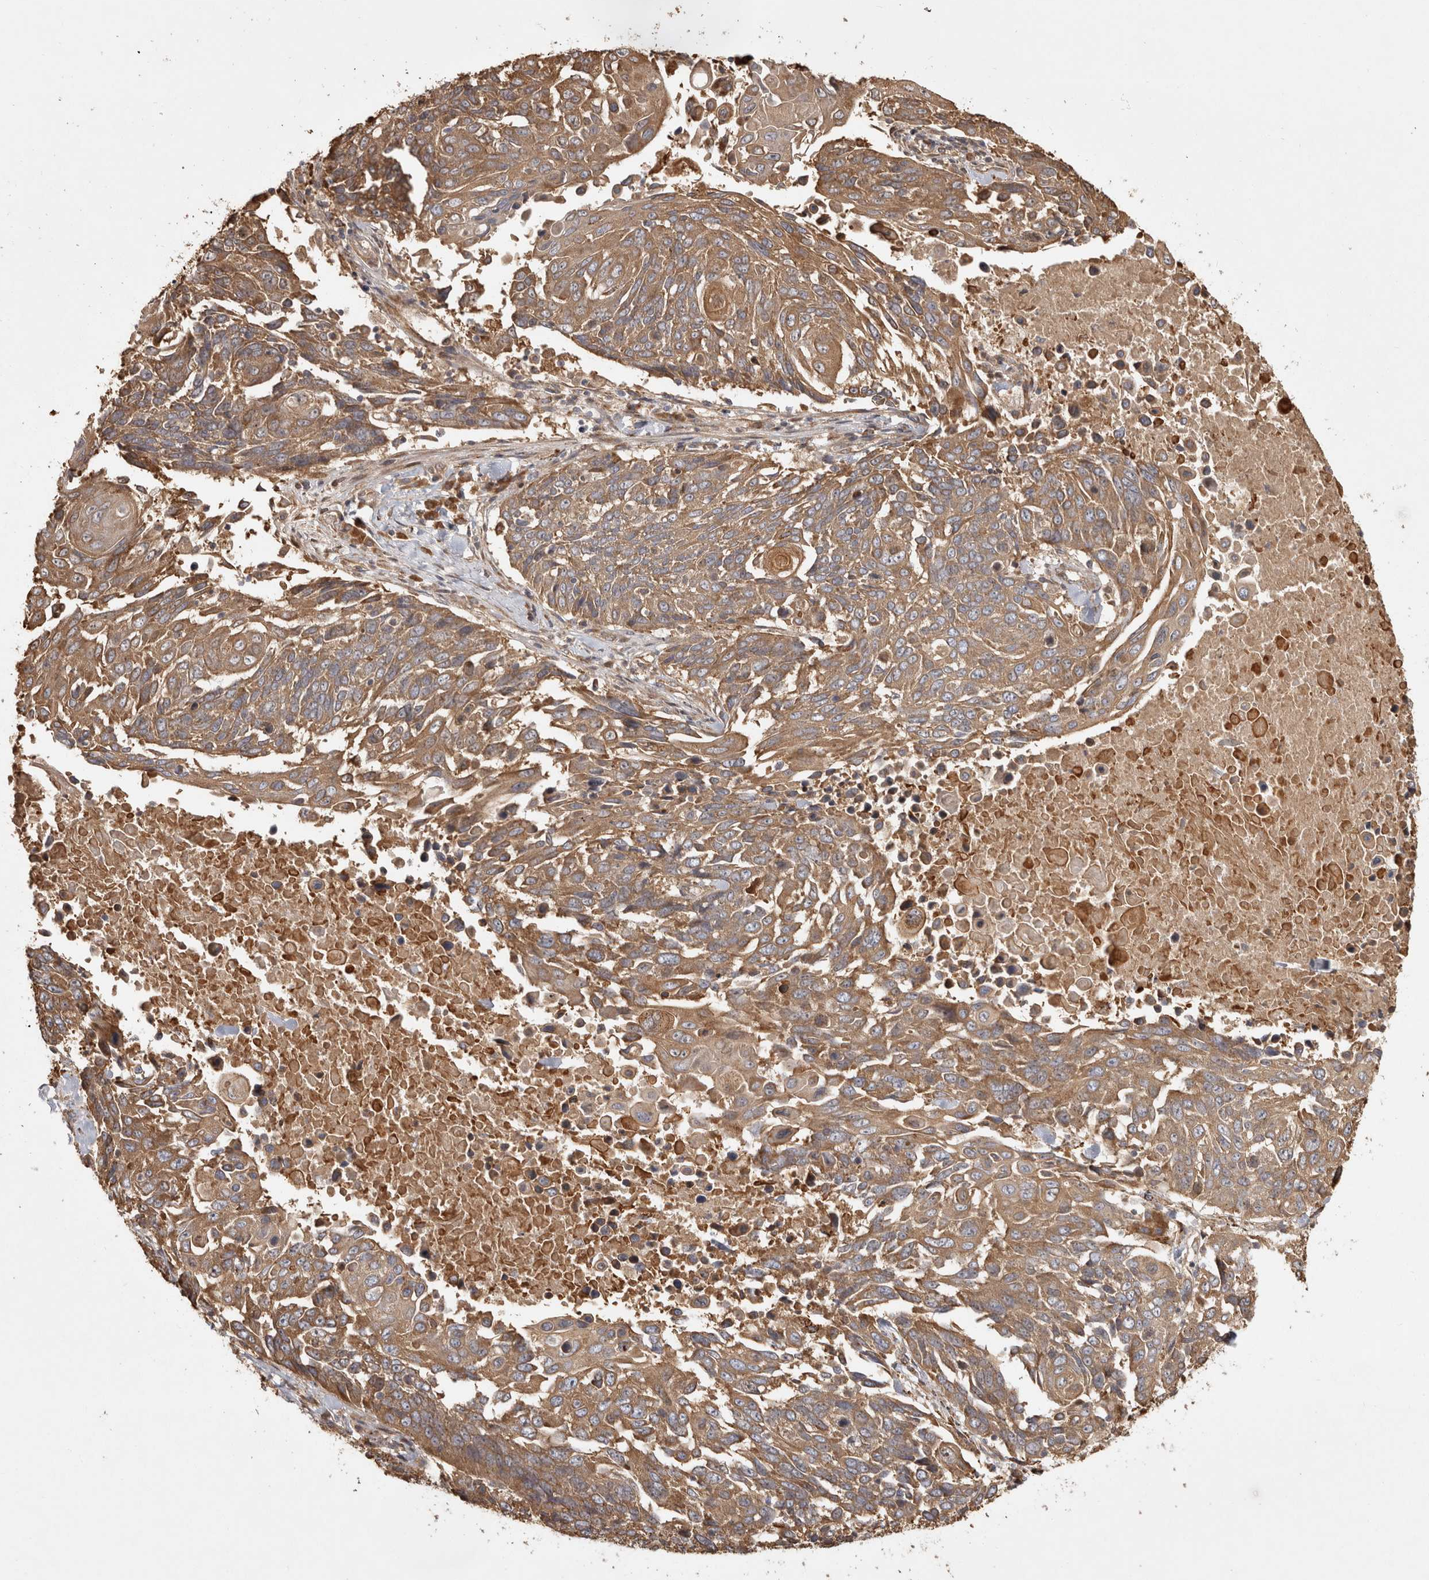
{"staining": {"intensity": "moderate", "quantity": ">75%", "location": "cytoplasmic/membranous"}, "tissue": "lung cancer", "cell_type": "Tumor cells", "image_type": "cancer", "snomed": [{"axis": "morphology", "description": "Squamous cell carcinoma, NOS"}, {"axis": "topography", "description": "Lung"}], "caption": "Immunohistochemical staining of lung cancer displays medium levels of moderate cytoplasmic/membranous staining in approximately >75% of tumor cells. (DAB (3,3'-diaminobenzidine) IHC with brightfield microscopy, high magnification).", "gene": "CAMSAP2", "patient": {"sex": "male", "age": 66}}